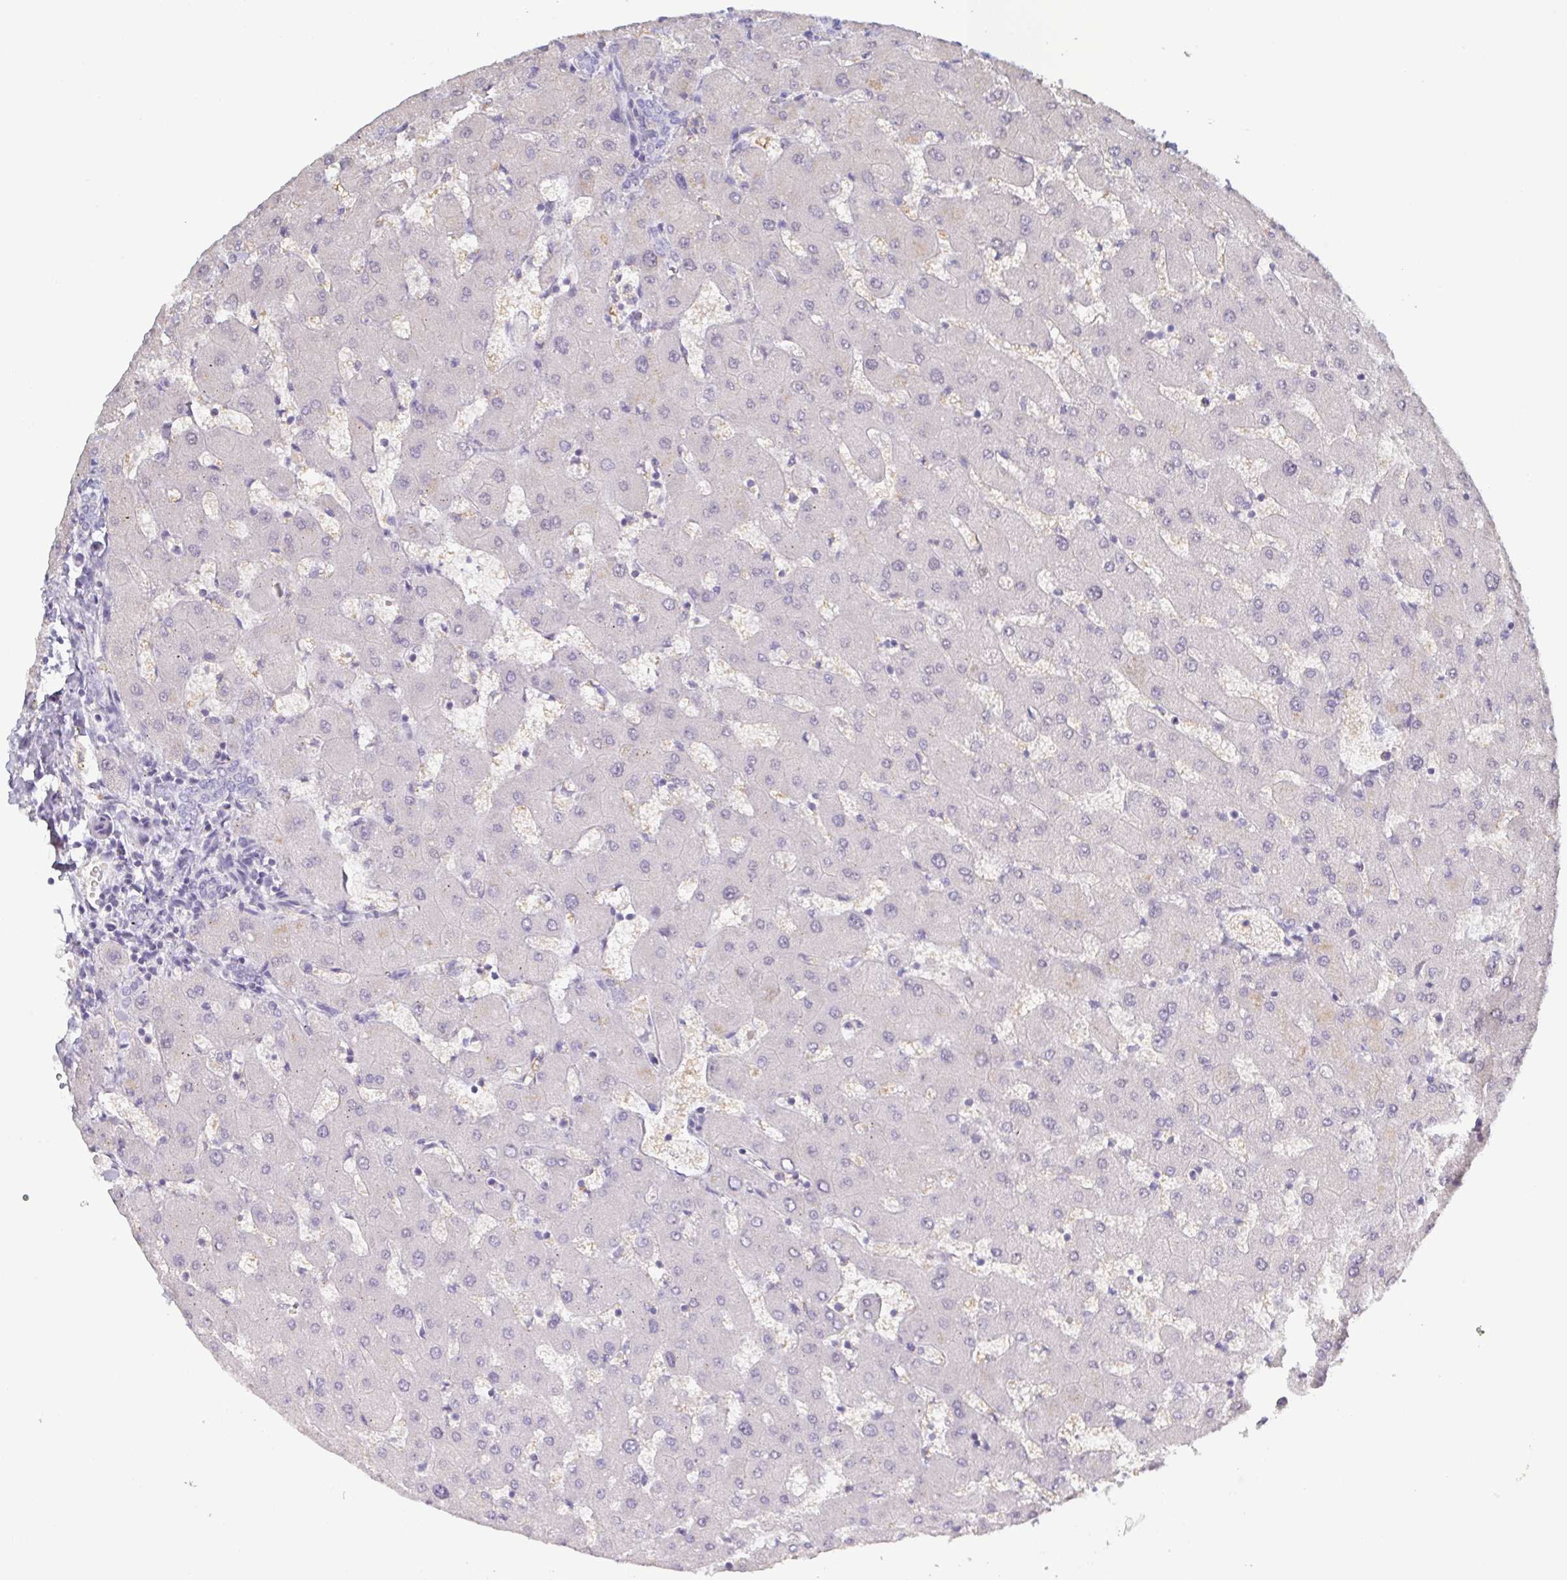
{"staining": {"intensity": "negative", "quantity": "none", "location": "none"}, "tissue": "liver", "cell_type": "Cholangiocytes", "image_type": "normal", "snomed": [{"axis": "morphology", "description": "Normal tissue, NOS"}, {"axis": "topography", "description": "Liver"}], "caption": "Immunohistochemistry micrograph of unremarkable liver: human liver stained with DAB (3,3'-diaminobenzidine) displays no significant protein staining in cholangiocytes.", "gene": "ZG16B", "patient": {"sex": "female", "age": 63}}